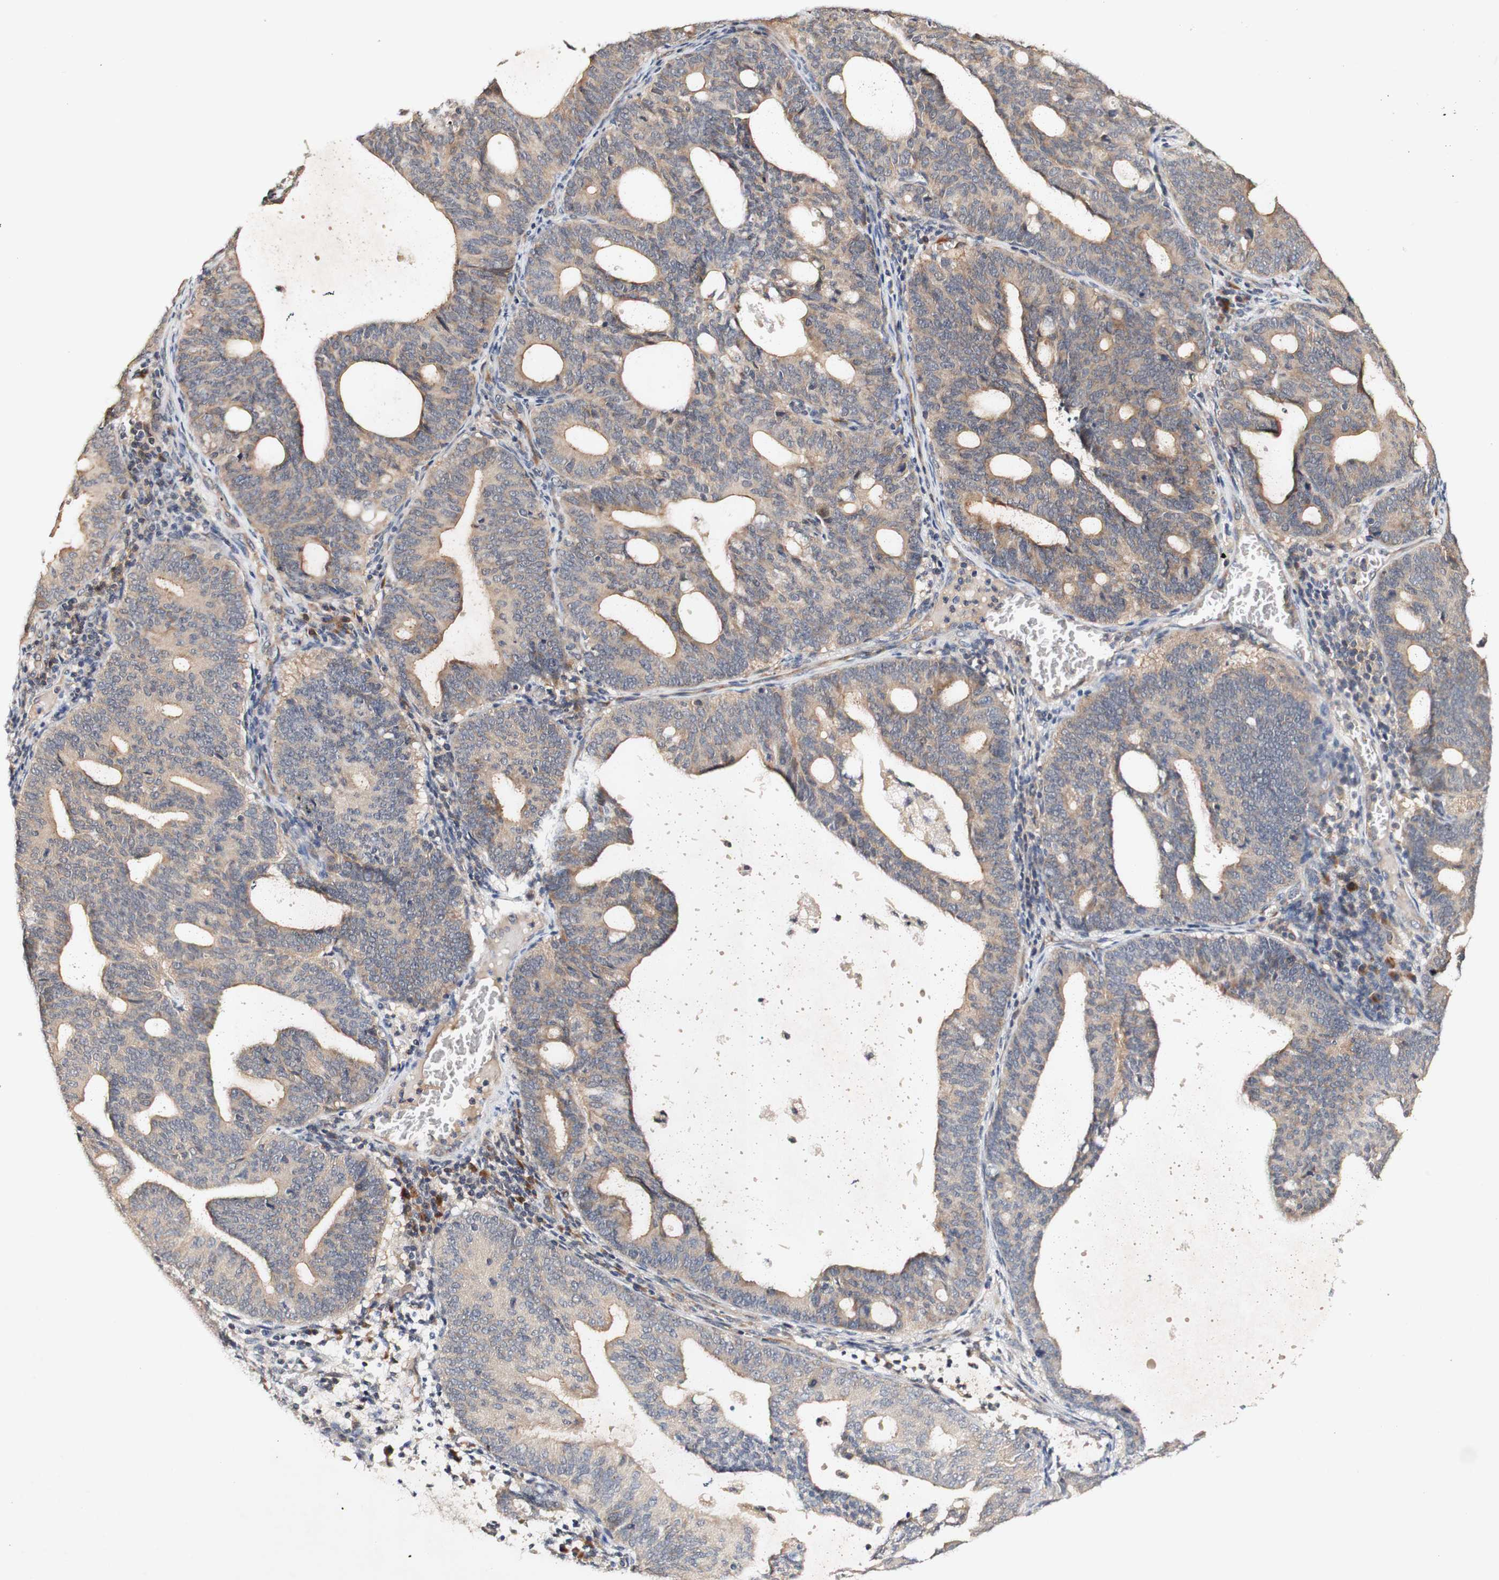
{"staining": {"intensity": "weak", "quantity": ">75%", "location": "cytoplasmic/membranous"}, "tissue": "endometrial cancer", "cell_type": "Tumor cells", "image_type": "cancer", "snomed": [{"axis": "morphology", "description": "Adenocarcinoma, NOS"}, {"axis": "topography", "description": "Uterus"}], "caption": "Protein expression analysis of human endometrial cancer reveals weak cytoplasmic/membranous expression in about >75% of tumor cells.", "gene": "PIN1", "patient": {"sex": "female", "age": 83}}